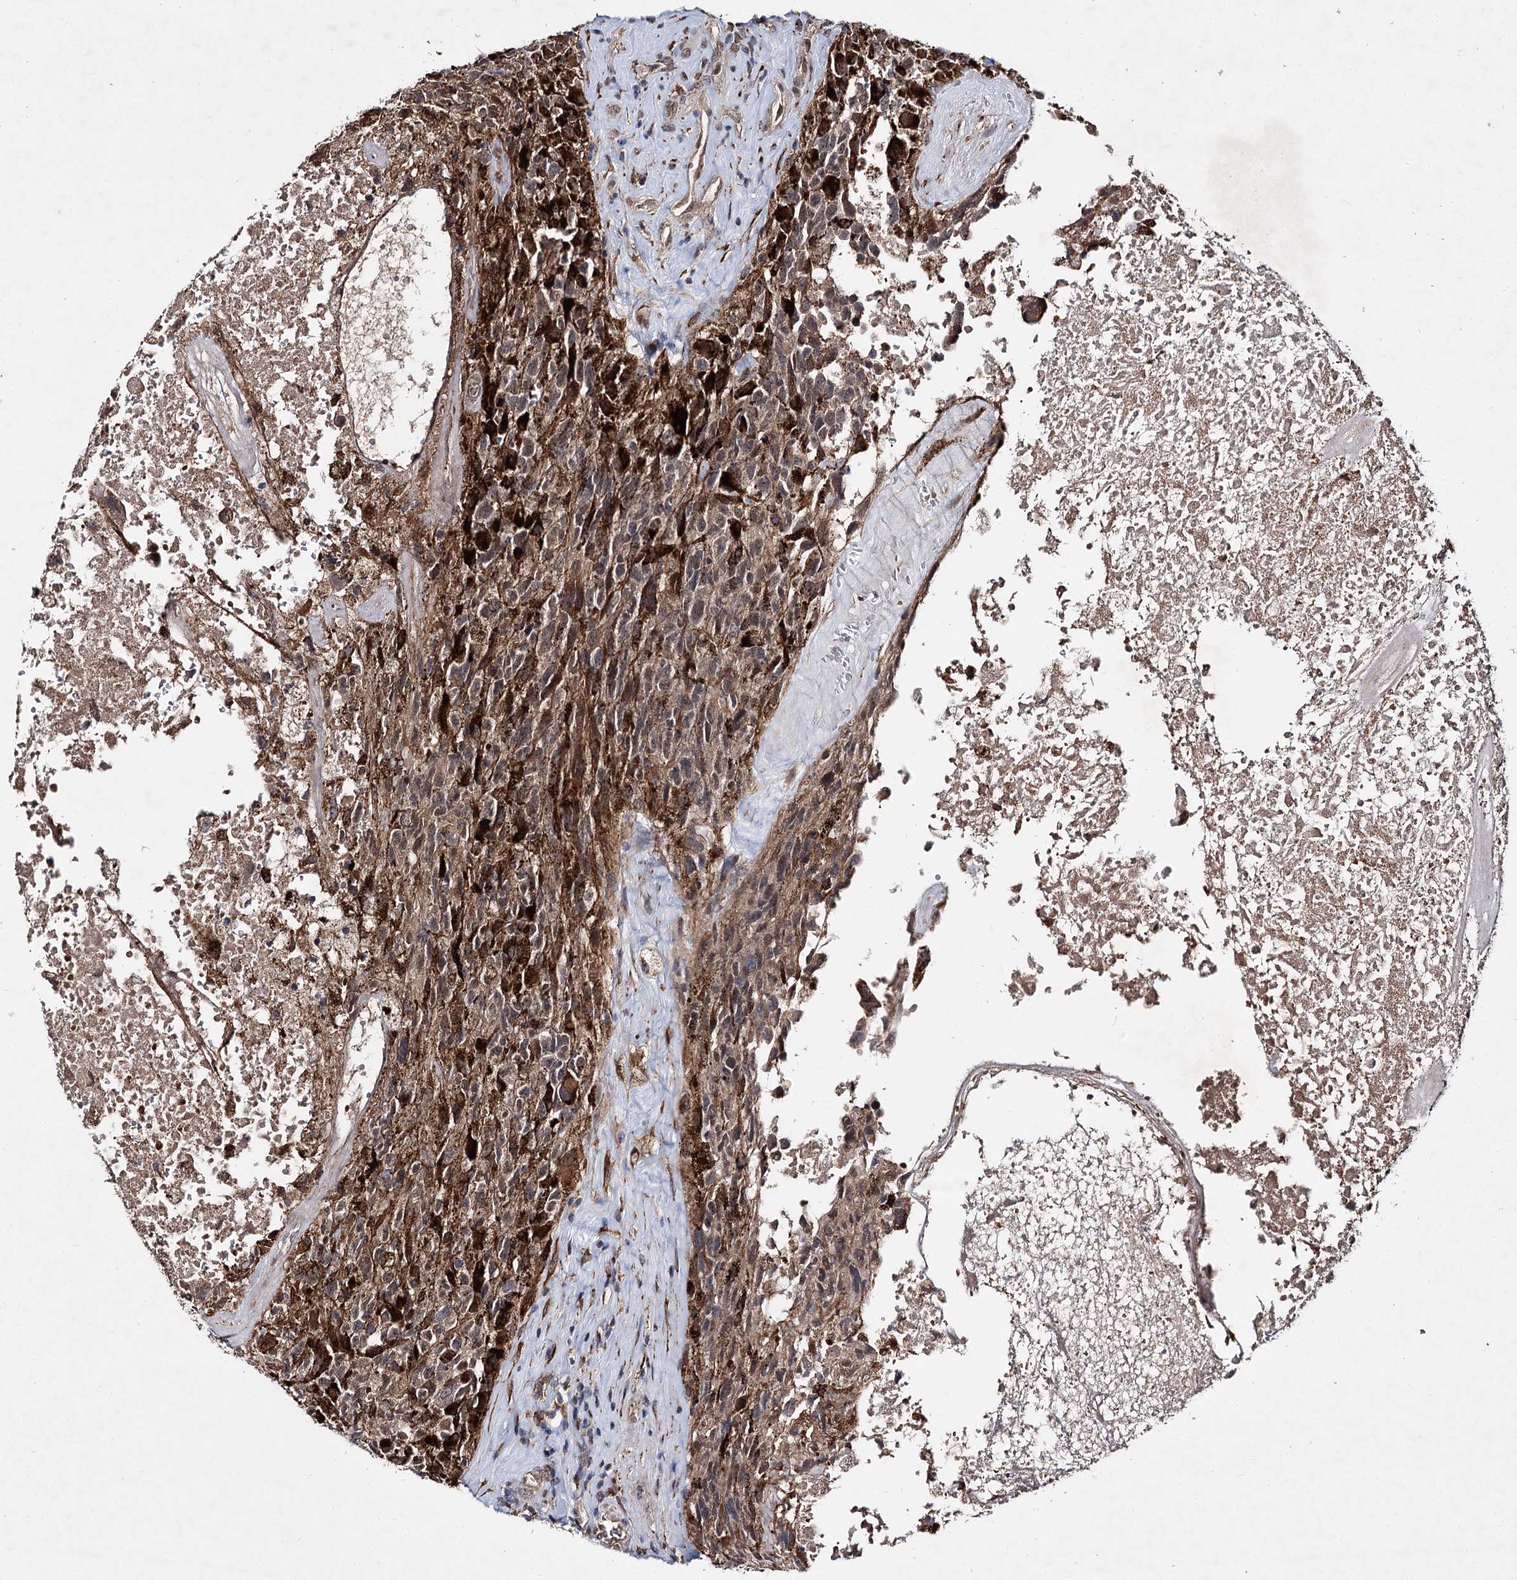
{"staining": {"intensity": "moderate", "quantity": ">75%", "location": "cytoplasmic/membranous"}, "tissue": "glioma", "cell_type": "Tumor cells", "image_type": "cancer", "snomed": [{"axis": "morphology", "description": "Glioma, malignant, High grade"}, {"axis": "topography", "description": "Brain"}], "caption": "Human malignant glioma (high-grade) stained for a protein (brown) reveals moderate cytoplasmic/membranous positive positivity in about >75% of tumor cells.", "gene": "MSANTD2", "patient": {"sex": "male", "age": 76}}